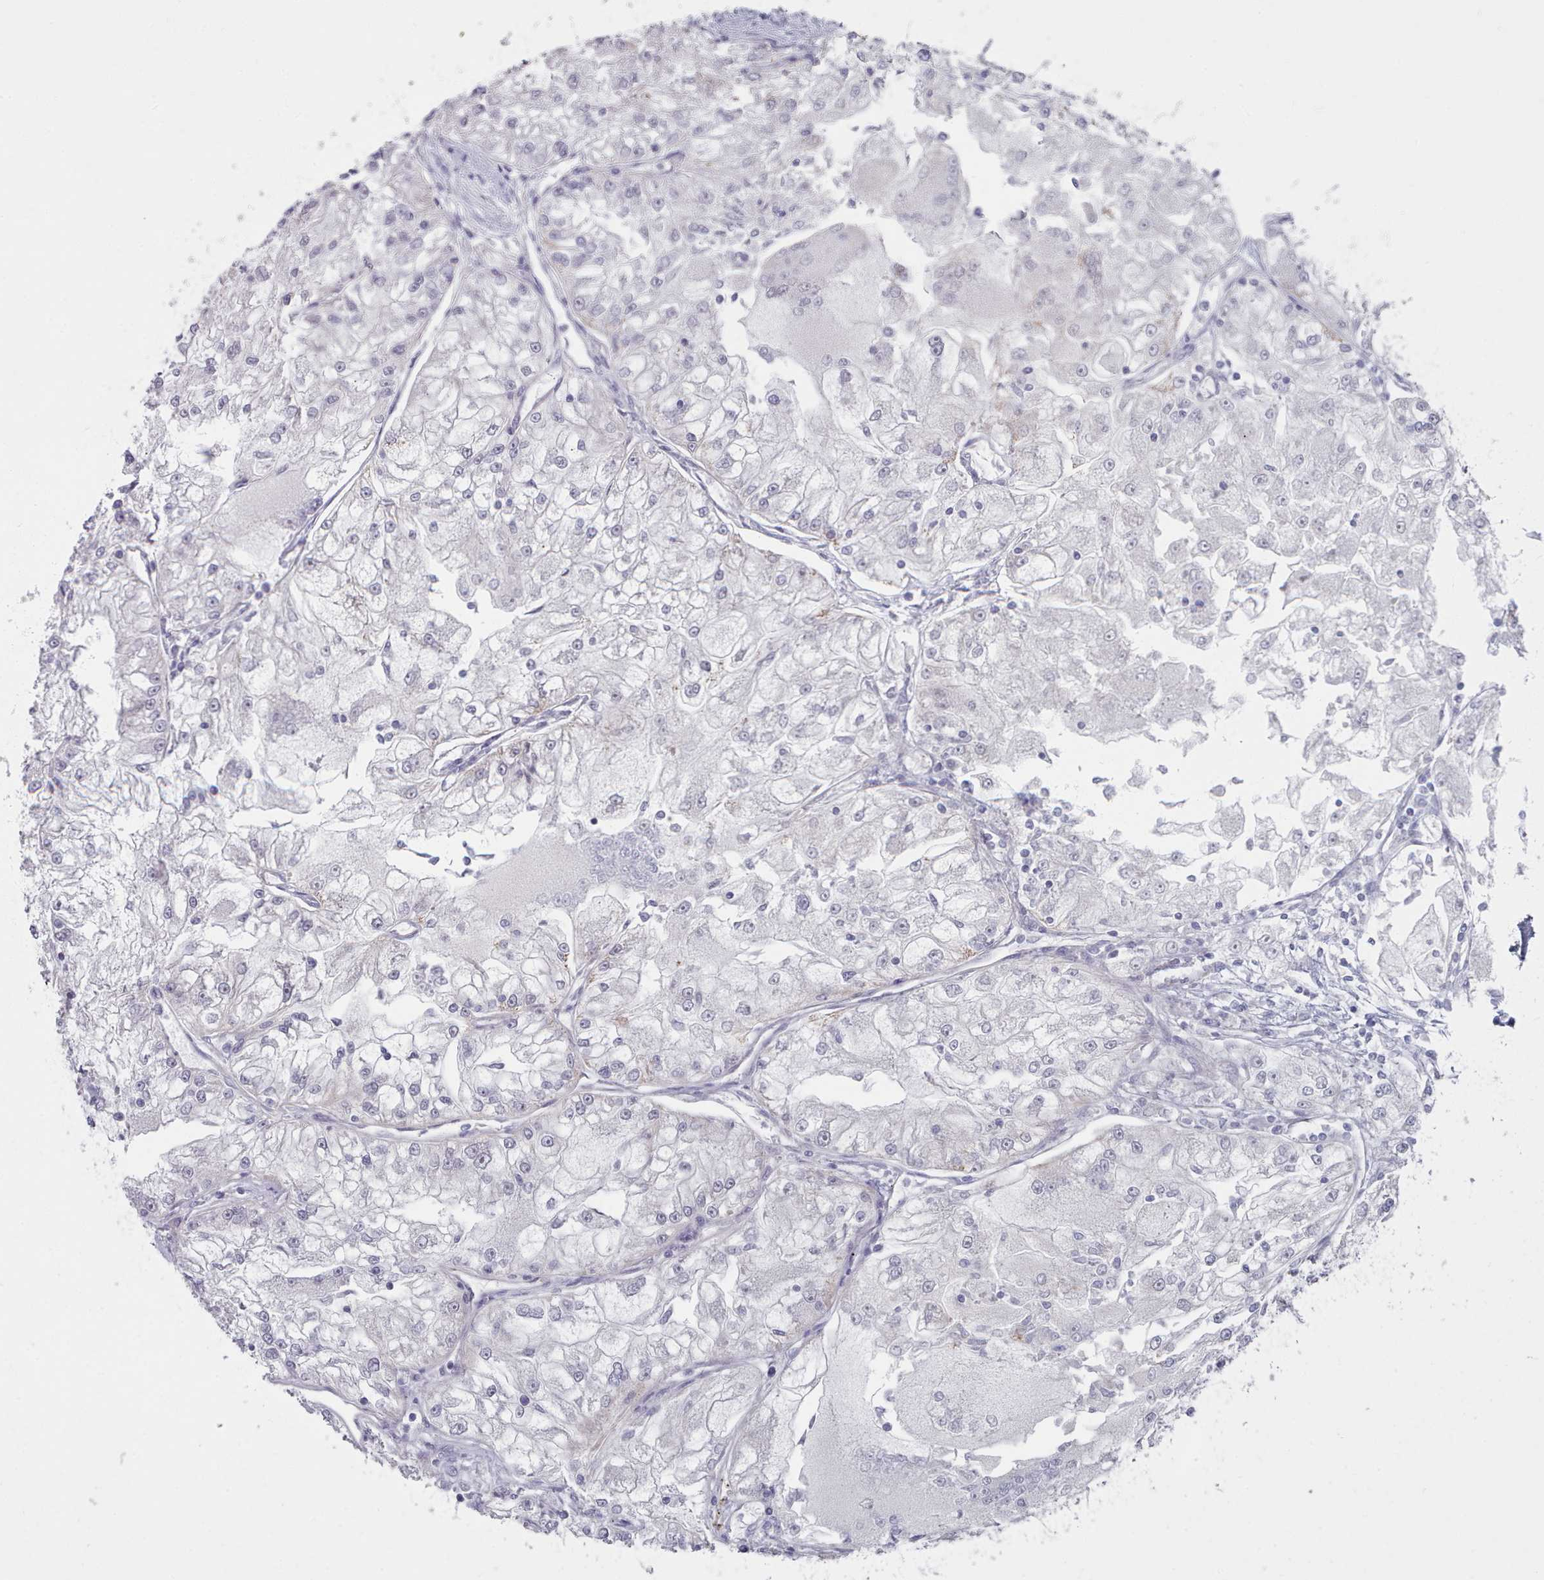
{"staining": {"intensity": "negative", "quantity": "none", "location": "none"}, "tissue": "renal cancer", "cell_type": "Tumor cells", "image_type": "cancer", "snomed": [{"axis": "morphology", "description": "Adenocarcinoma, NOS"}, {"axis": "topography", "description": "Kidney"}], "caption": "DAB (3,3'-diaminobenzidine) immunohistochemical staining of renal adenocarcinoma demonstrates no significant expression in tumor cells.", "gene": "TRARG1", "patient": {"sex": "female", "age": 72}}